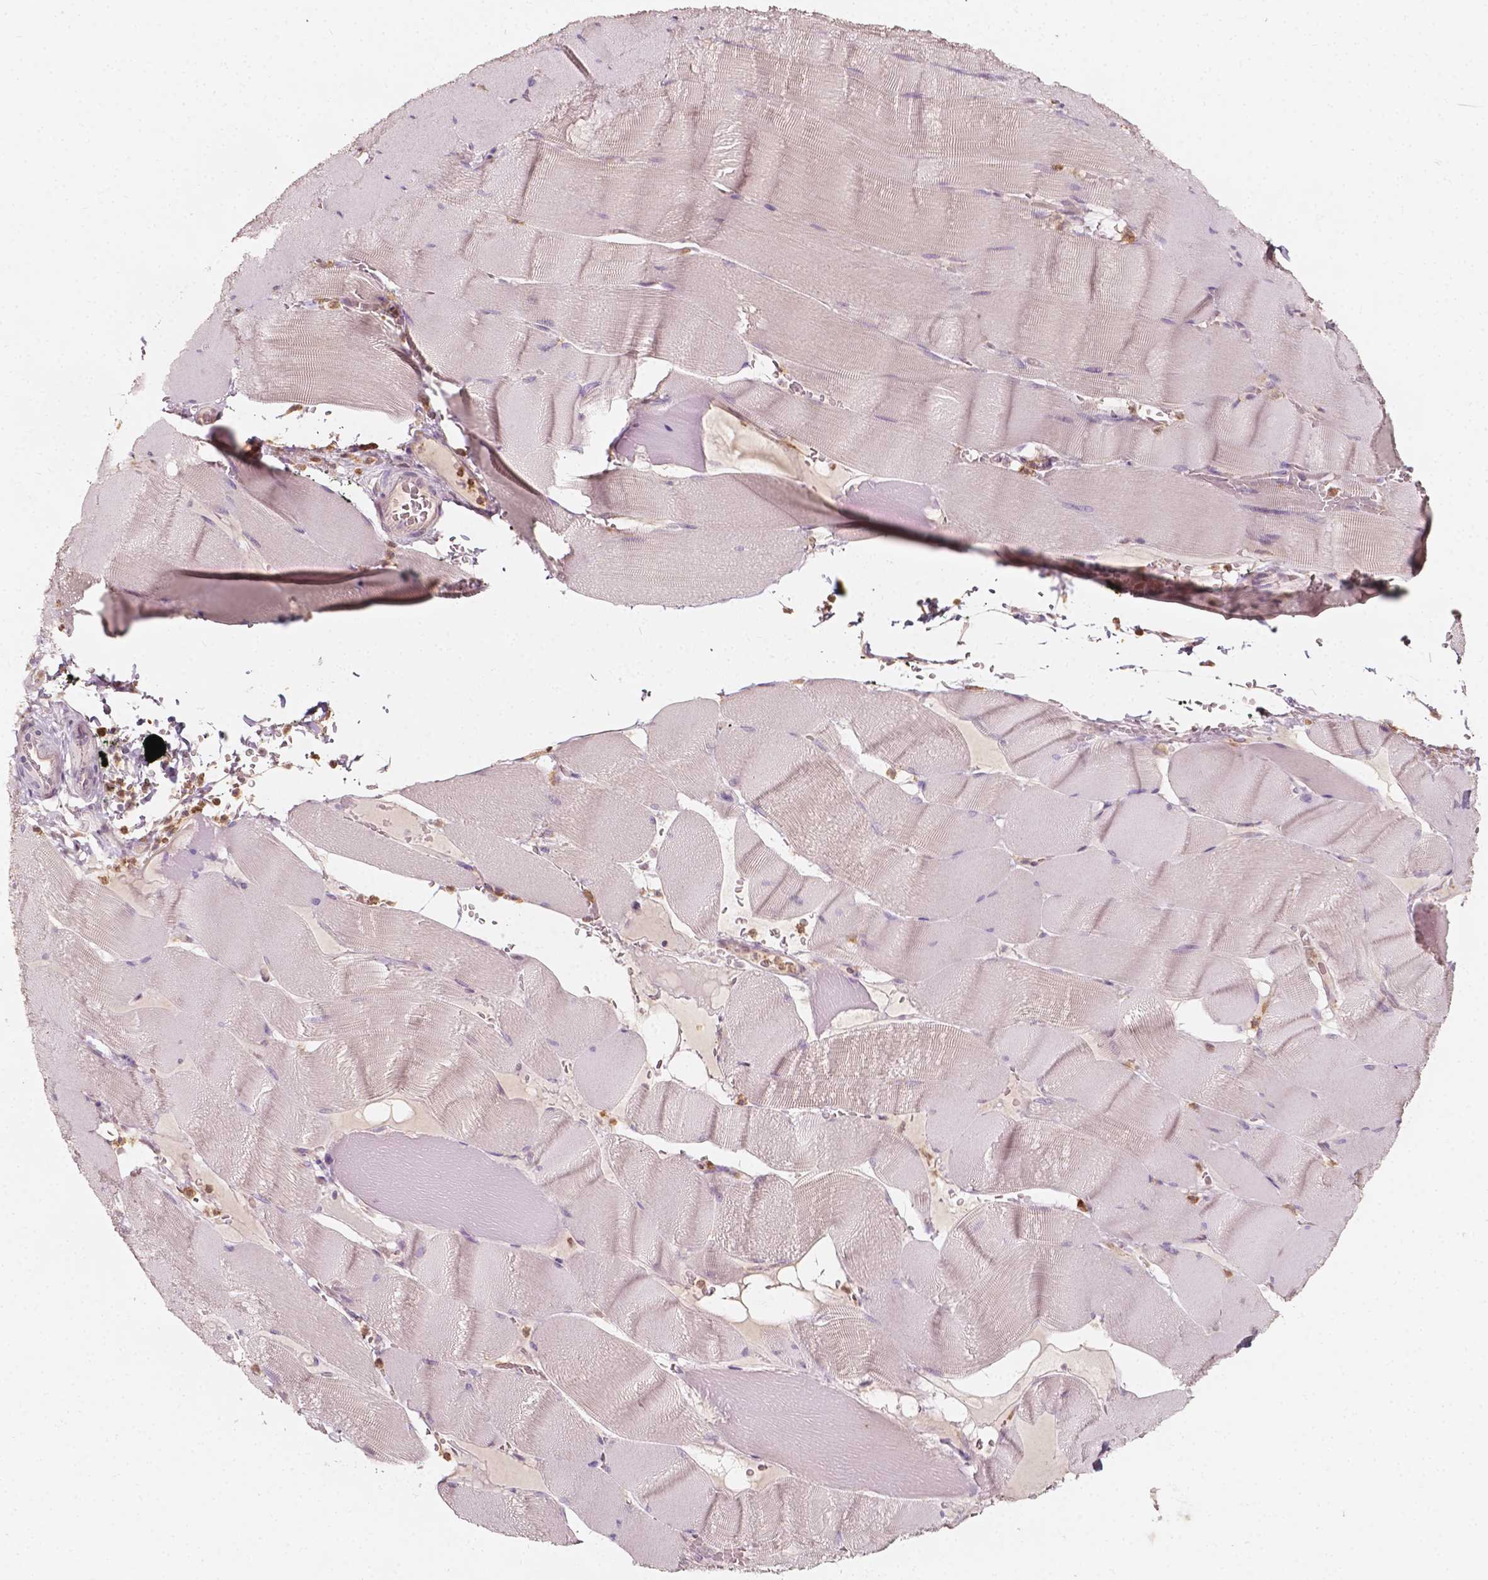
{"staining": {"intensity": "weak", "quantity": "<25%", "location": "cytoplasmic/membranous"}, "tissue": "skeletal muscle", "cell_type": "Myocytes", "image_type": "normal", "snomed": [{"axis": "morphology", "description": "Normal tissue, NOS"}, {"axis": "topography", "description": "Skeletal muscle"}], "caption": "Immunohistochemistry (IHC) micrograph of normal skeletal muscle: human skeletal muscle stained with DAB demonstrates no significant protein expression in myocytes. (DAB IHC with hematoxylin counter stain).", "gene": "NPC1L1", "patient": {"sex": "male", "age": 56}}